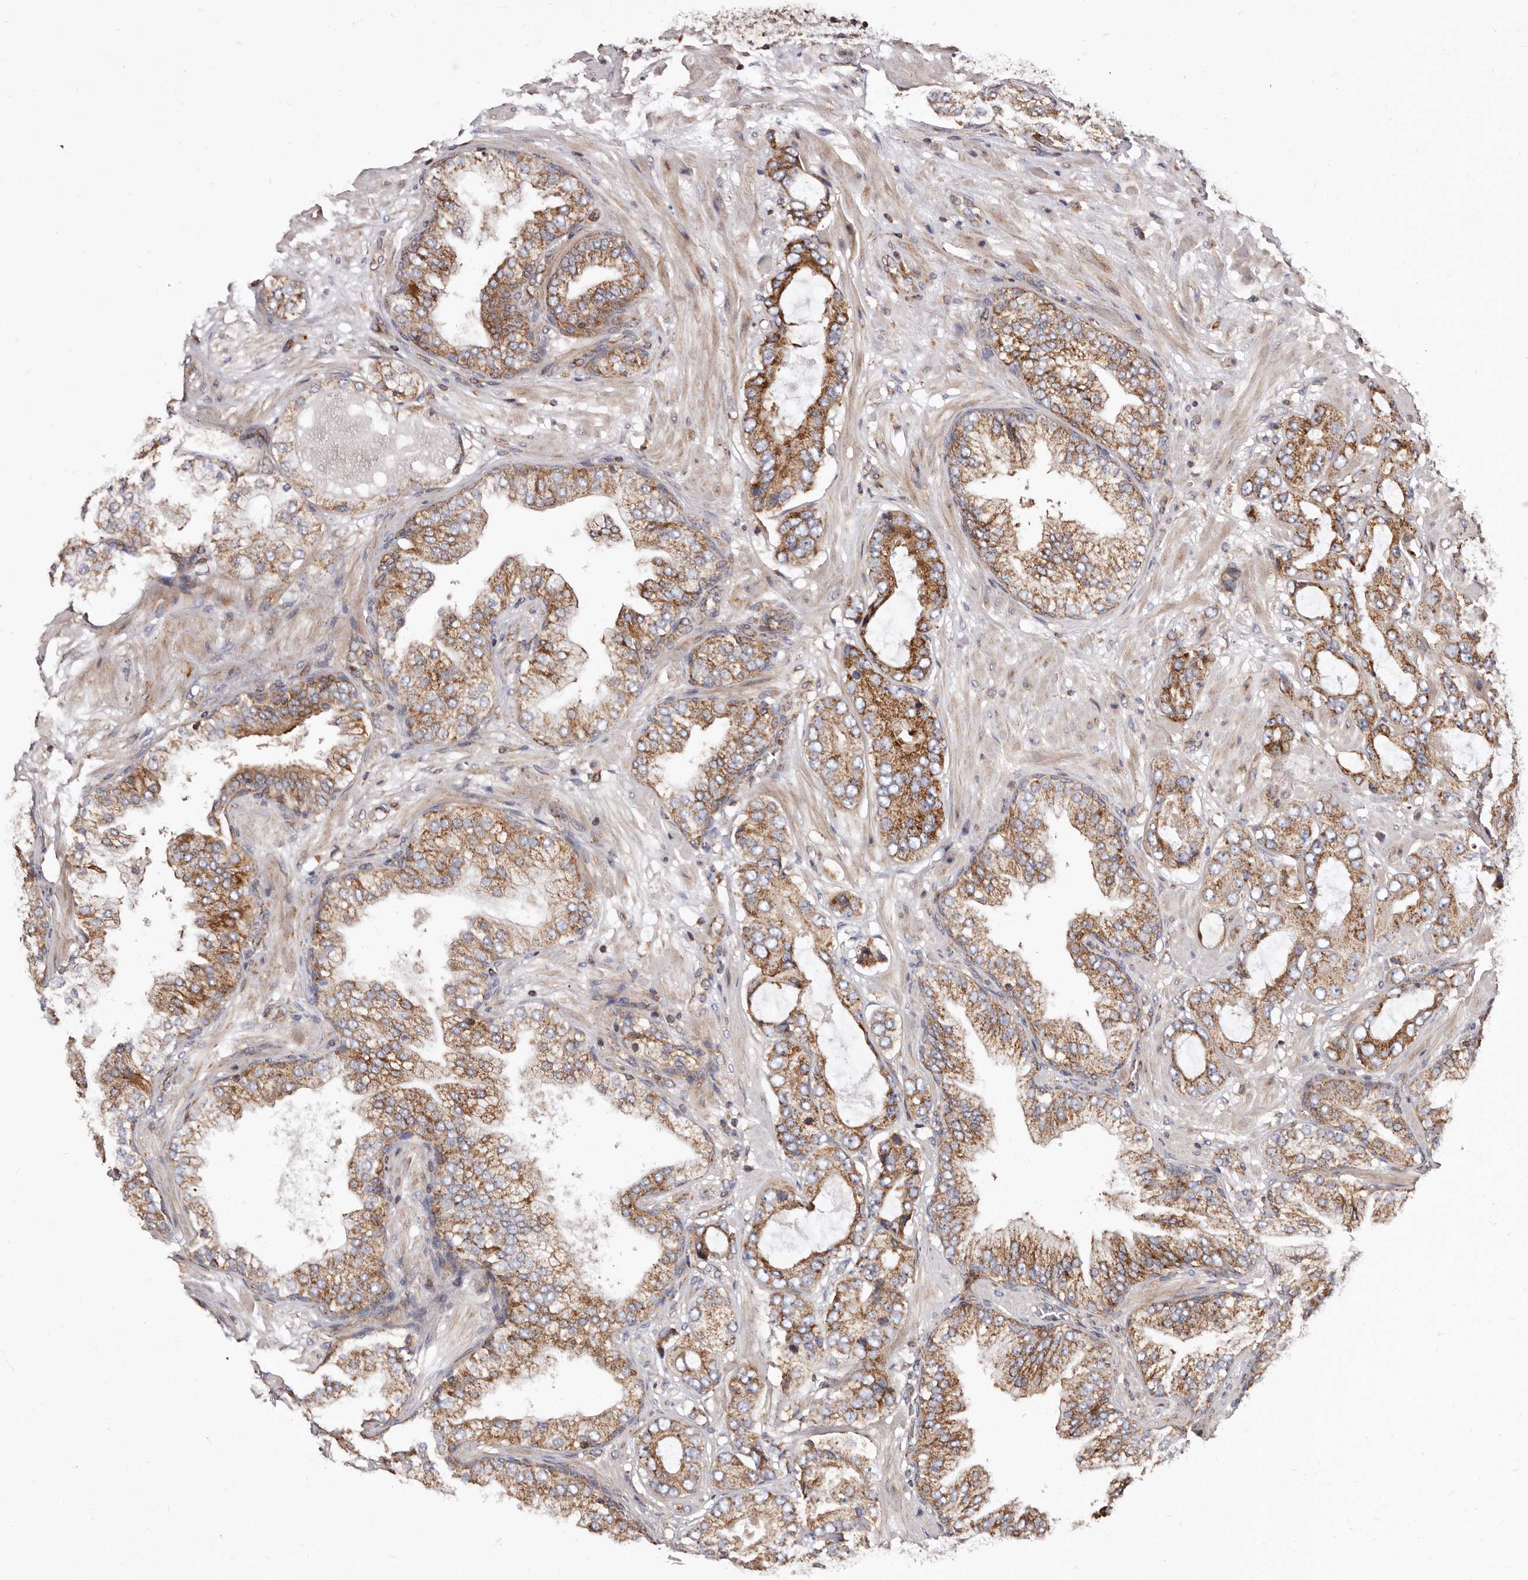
{"staining": {"intensity": "moderate", "quantity": ">75%", "location": "cytoplasmic/membranous"}, "tissue": "prostate cancer", "cell_type": "Tumor cells", "image_type": "cancer", "snomed": [{"axis": "morphology", "description": "Adenocarcinoma, High grade"}, {"axis": "topography", "description": "Prostate"}], "caption": "Immunohistochemistry (IHC) (DAB) staining of prostate adenocarcinoma (high-grade) exhibits moderate cytoplasmic/membranous protein staining in about >75% of tumor cells.", "gene": "COQ8B", "patient": {"sex": "male", "age": 59}}